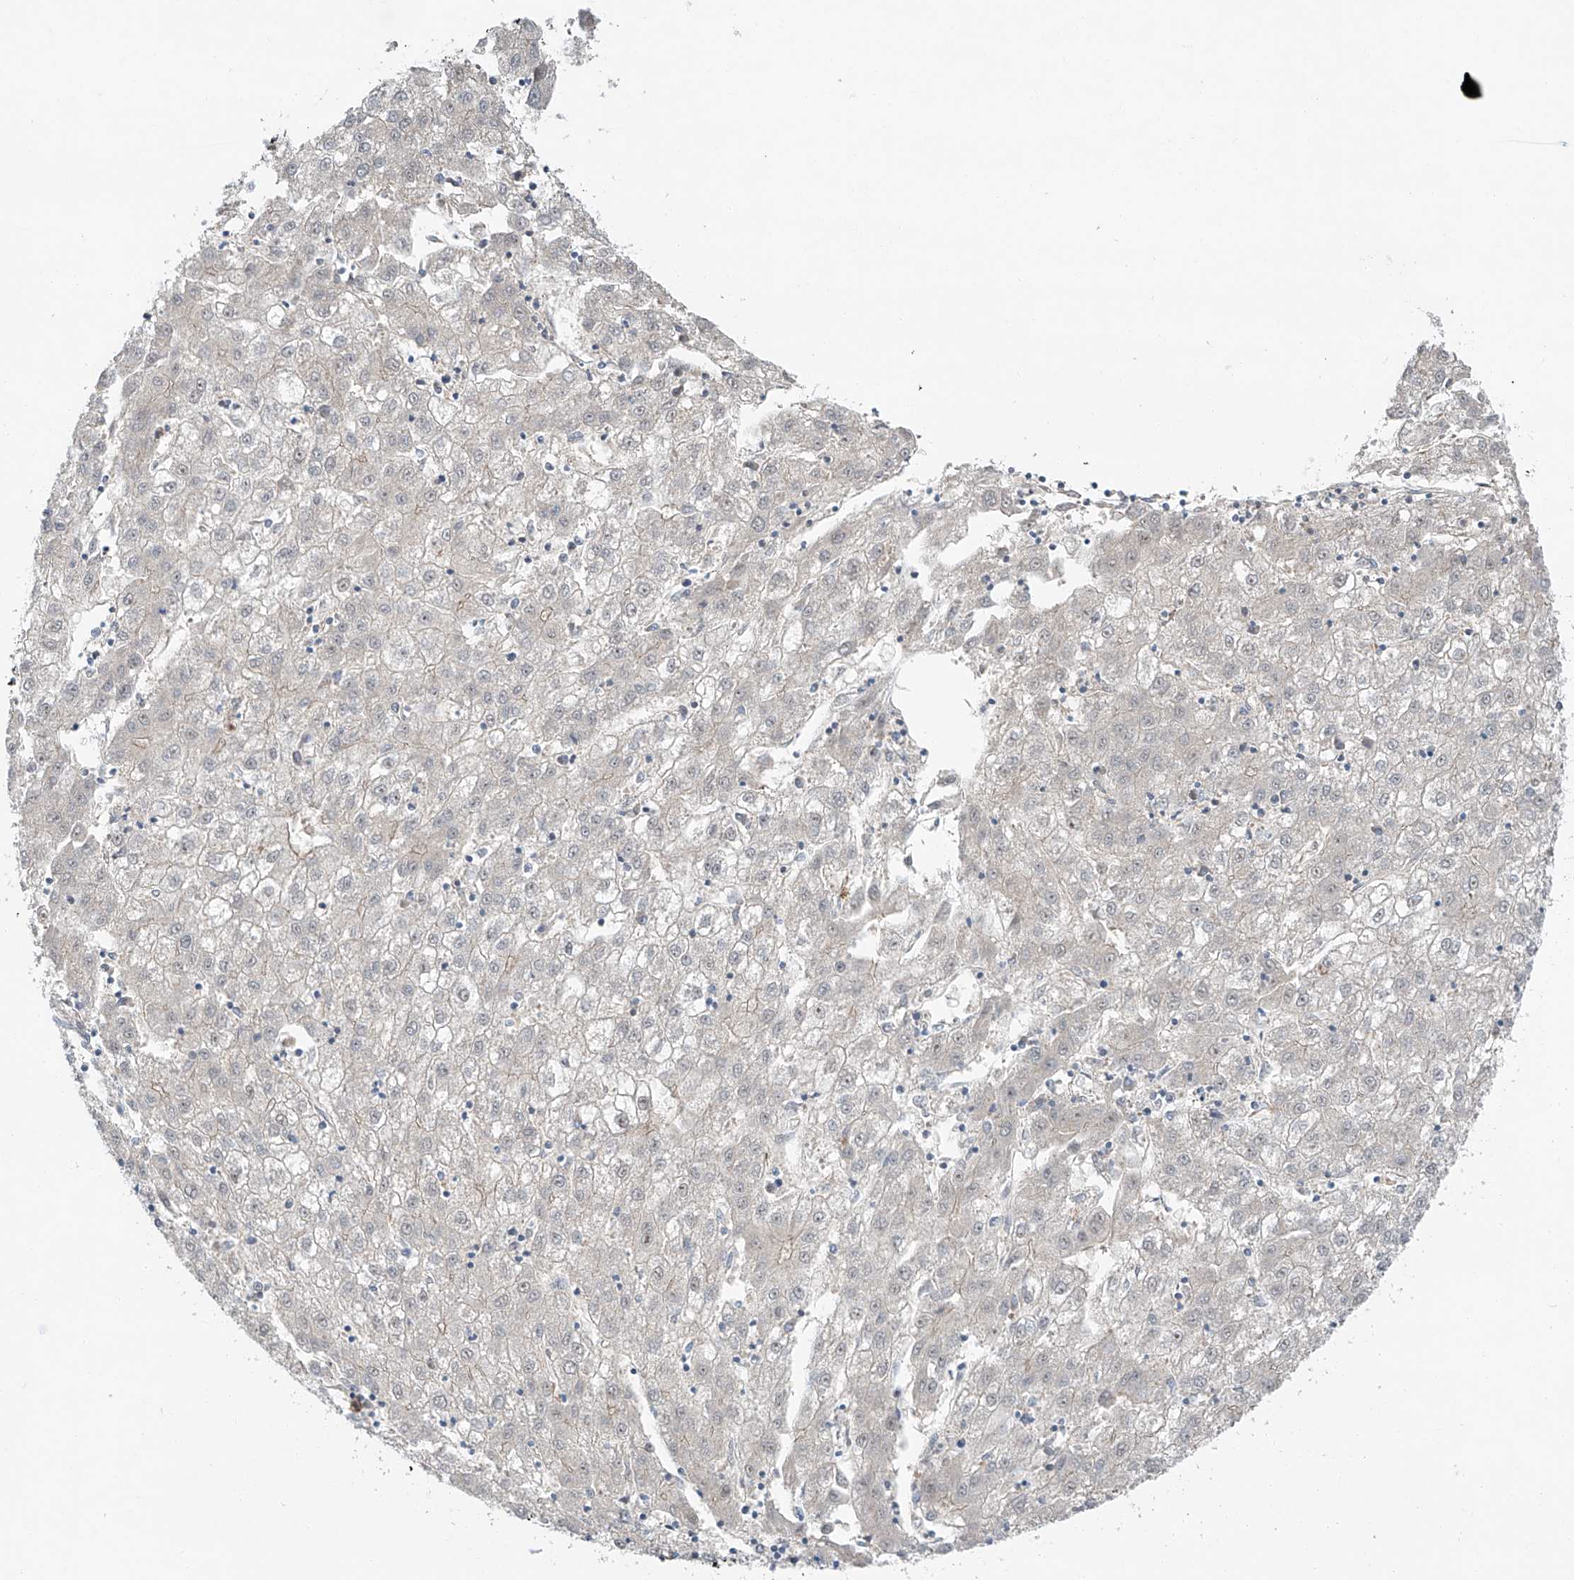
{"staining": {"intensity": "negative", "quantity": "none", "location": "none"}, "tissue": "liver cancer", "cell_type": "Tumor cells", "image_type": "cancer", "snomed": [{"axis": "morphology", "description": "Carcinoma, Hepatocellular, NOS"}, {"axis": "topography", "description": "Liver"}], "caption": "Immunohistochemistry (IHC) photomicrograph of neoplastic tissue: human hepatocellular carcinoma (liver) stained with DAB (3,3'-diaminobenzidine) displays no significant protein staining in tumor cells.", "gene": "CLDND1", "patient": {"sex": "male", "age": 72}}